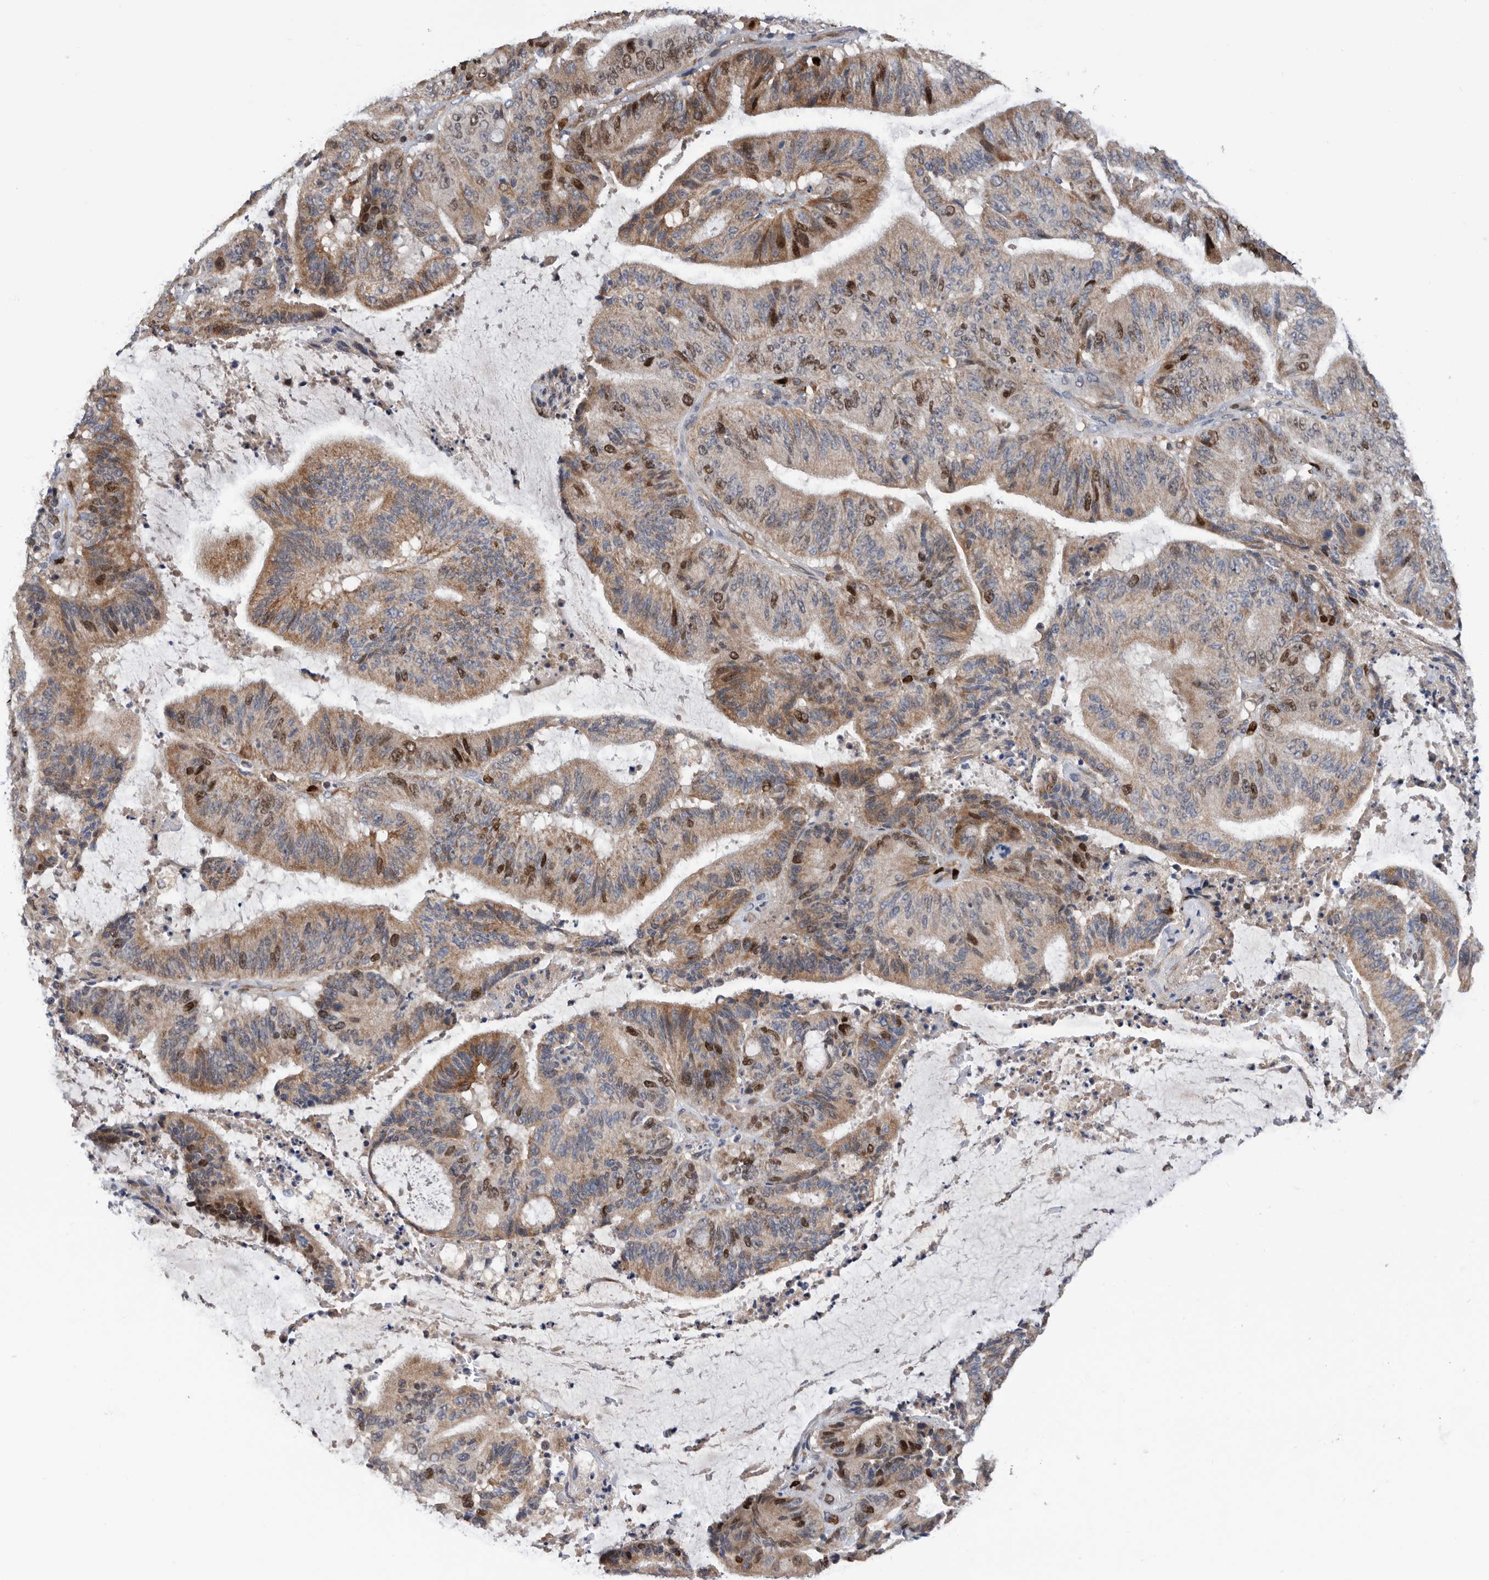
{"staining": {"intensity": "strong", "quantity": "25%-75%", "location": "cytoplasmic/membranous,nuclear"}, "tissue": "liver cancer", "cell_type": "Tumor cells", "image_type": "cancer", "snomed": [{"axis": "morphology", "description": "Normal tissue, NOS"}, {"axis": "morphology", "description": "Cholangiocarcinoma"}, {"axis": "topography", "description": "Liver"}, {"axis": "topography", "description": "Peripheral nerve tissue"}], "caption": "DAB (3,3'-diaminobenzidine) immunohistochemical staining of liver cholangiocarcinoma demonstrates strong cytoplasmic/membranous and nuclear protein positivity in about 25%-75% of tumor cells.", "gene": "ATAD2", "patient": {"sex": "female", "age": 73}}